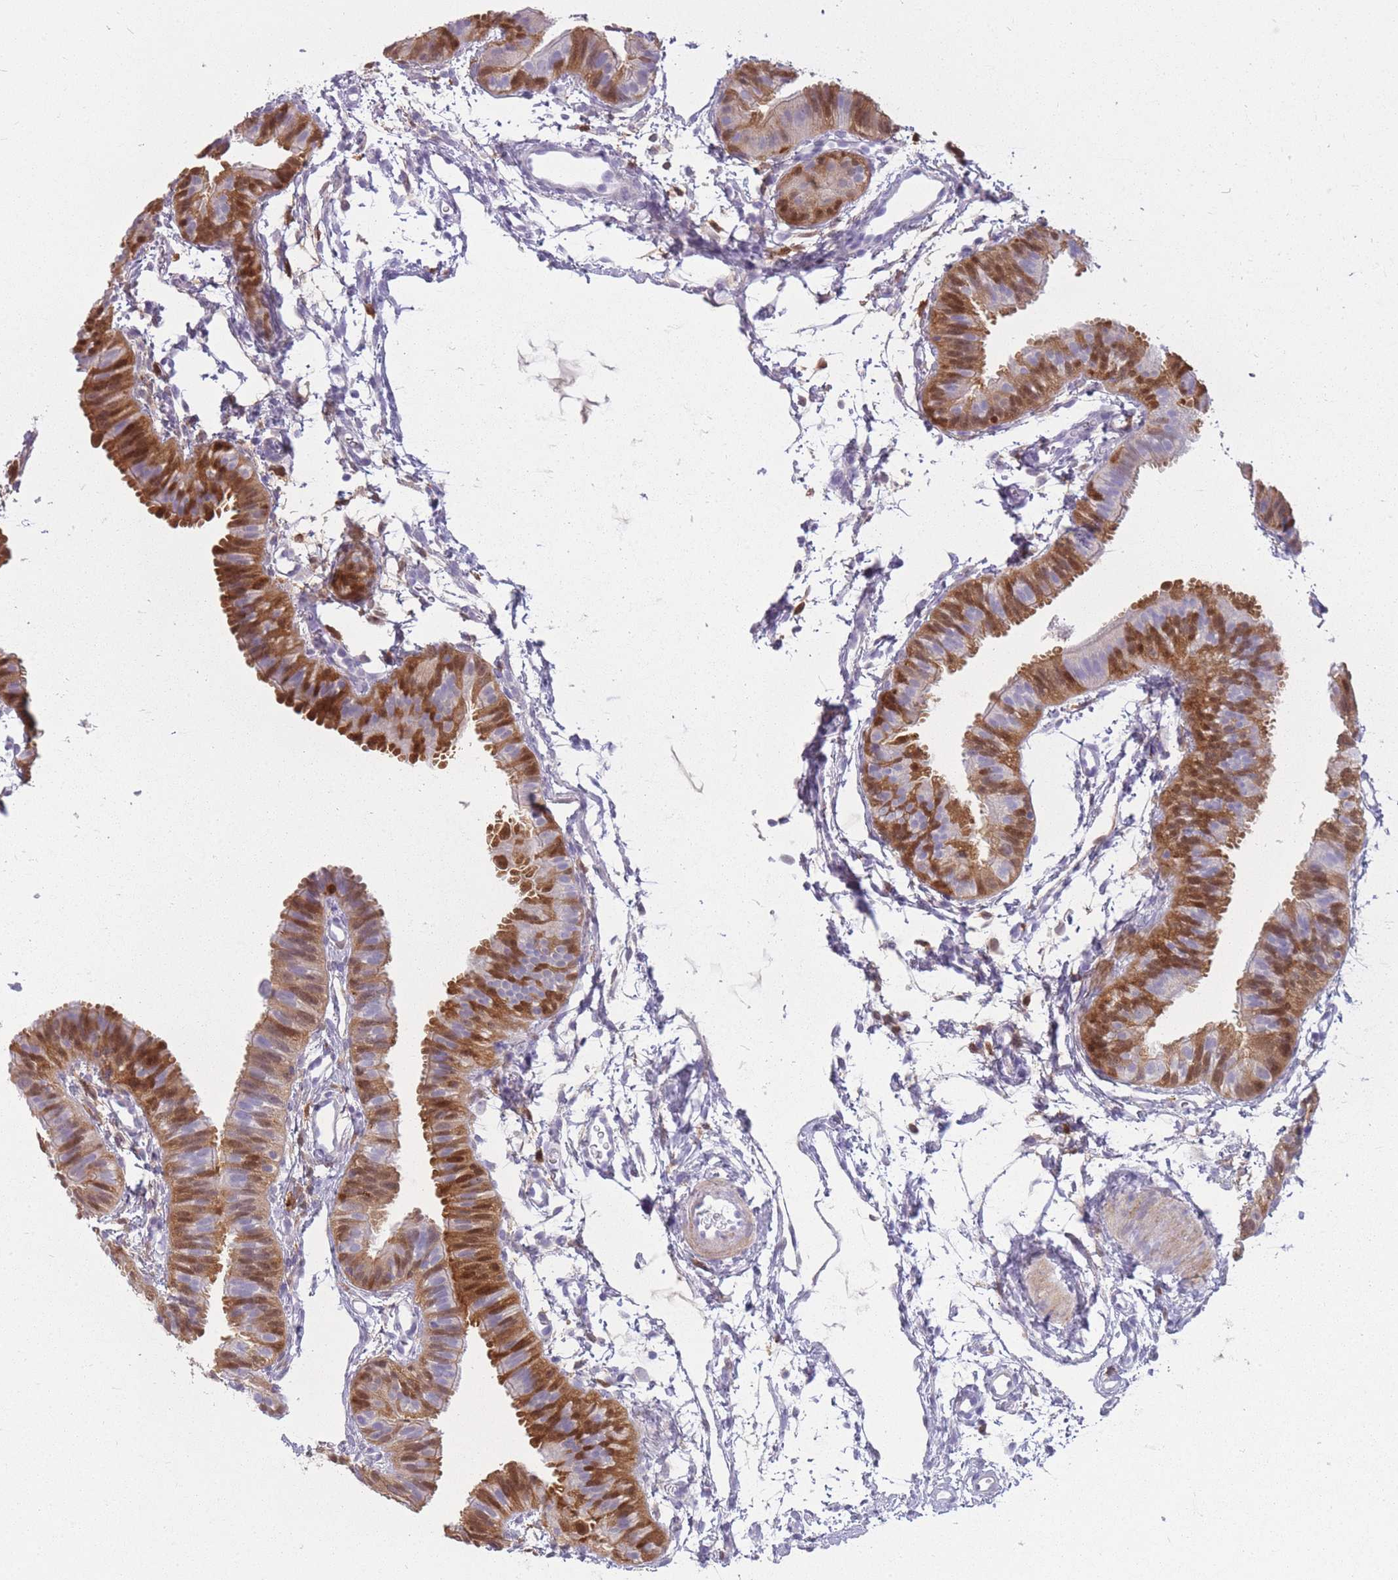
{"staining": {"intensity": "moderate", "quantity": "25%-75%", "location": "cytoplasmic/membranous,nuclear"}, "tissue": "fallopian tube", "cell_type": "Glandular cells", "image_type": "normal", "snomed": [{"axis": "morphology", "description": "Normal tissue, NOS"}, {"axis": "topography", "description": "Fallopian tube"}], "caption": "Fallopian tube stained for a protein exhibits moderate cytoplasmic/membranous,nuclear positivity in glandular cells. Nuclei are stained in blue.", "gene": "LGALS9B", "patient": {"sex": "female", "age": 35}}